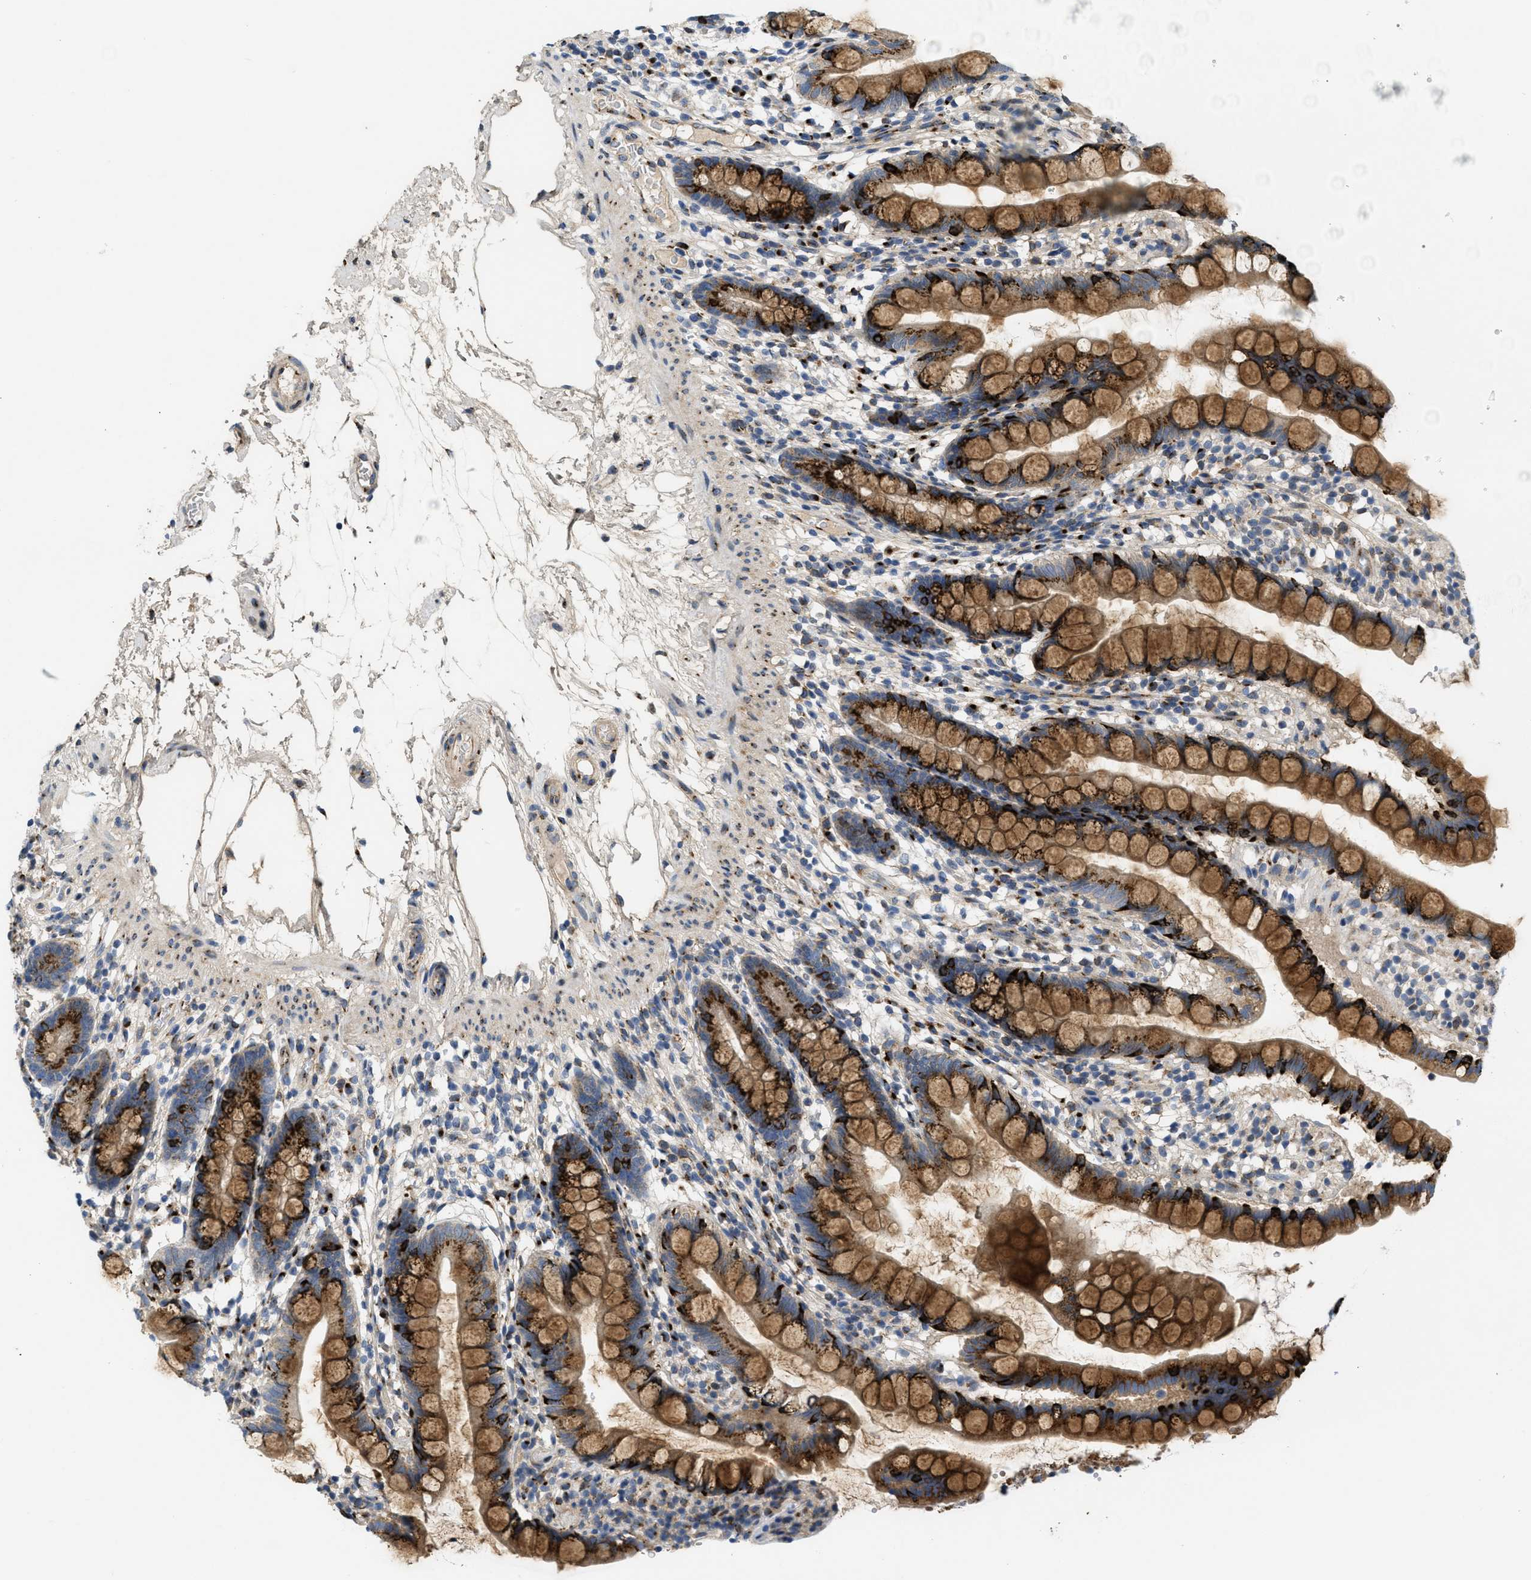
{"staining": {"intensity": "strong", "quantity": ">75%", "location": "cytoplasmic/membranous"}, "tissue": "small intestine", "cell_type": "Glandular cells", "image_type": "normal", "snomed": [{"axis": "morphology", "description": "Normal tissue, NOS"}, {"axis": "topography", "description": "Small intestine"}], "caption": "This is a photomicrograph of immunohistochemistry (IHC) staining of normal small intestine, which shows strong positivity in the cytoplasmic/membranous of glandular cells.", "gene": "ZNF70", "patient": {"sex": "female", "age": 84}}